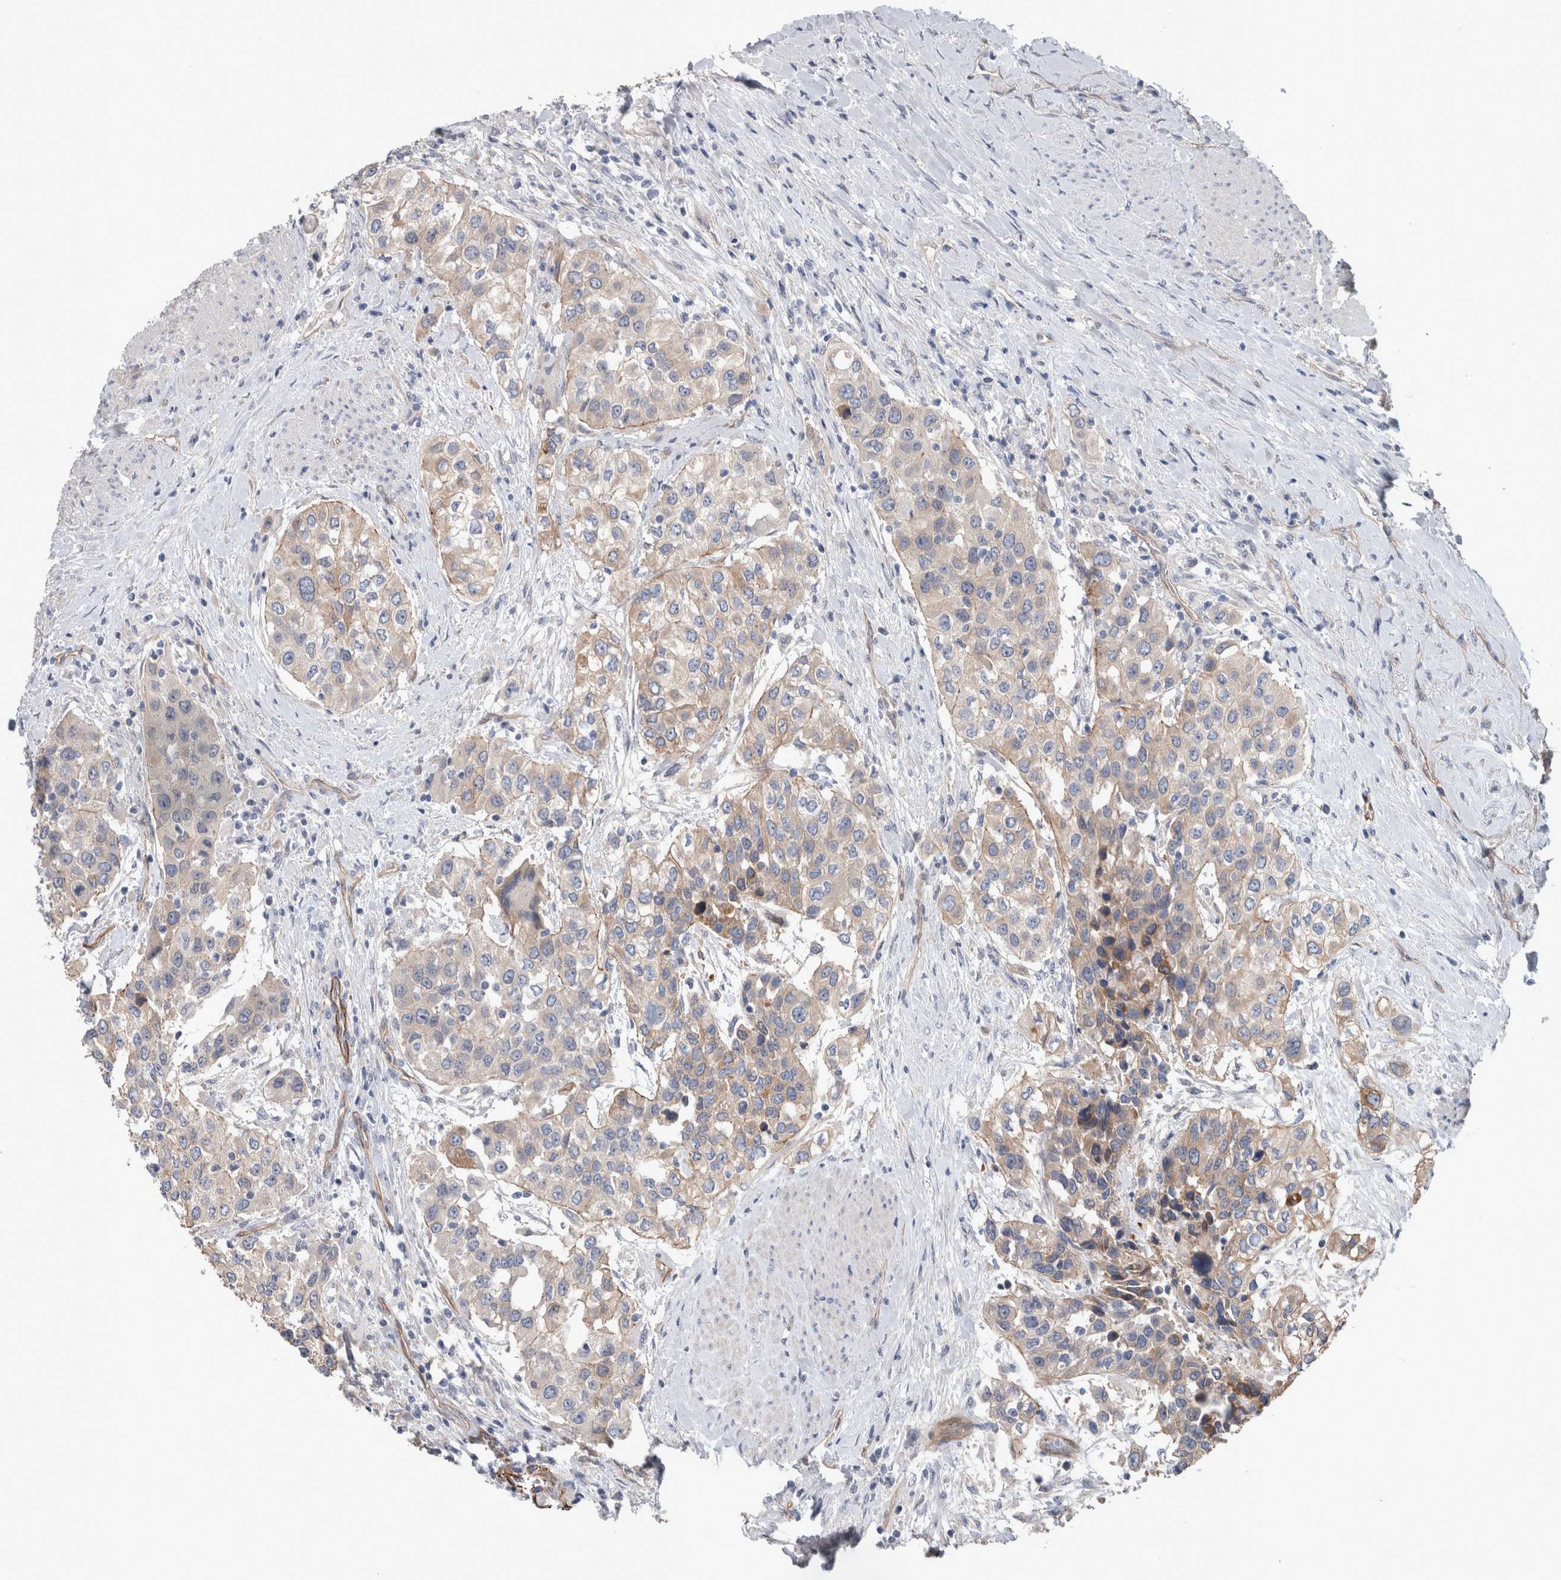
{"staining": {"intensity": "weak", "quantity": "25%-75%", "location": "cytoplasmic/membranous"}, "tissue": "urothelial cancer", "cell_type": "Tumor cells", "image_type": "cancer", "snomed": [{"axis": "morphology", "description": "Urothelial carcinoma, High grade"}, {"axis": "topography", "description": "Urinary bladder"}], "caption": "Urothelial cancer stained for a protein shows weak cytoplasmic/membranous positivity in tumor cells.", "gene": "BCAM", "patient": {"sex": "female", "age": 80}}